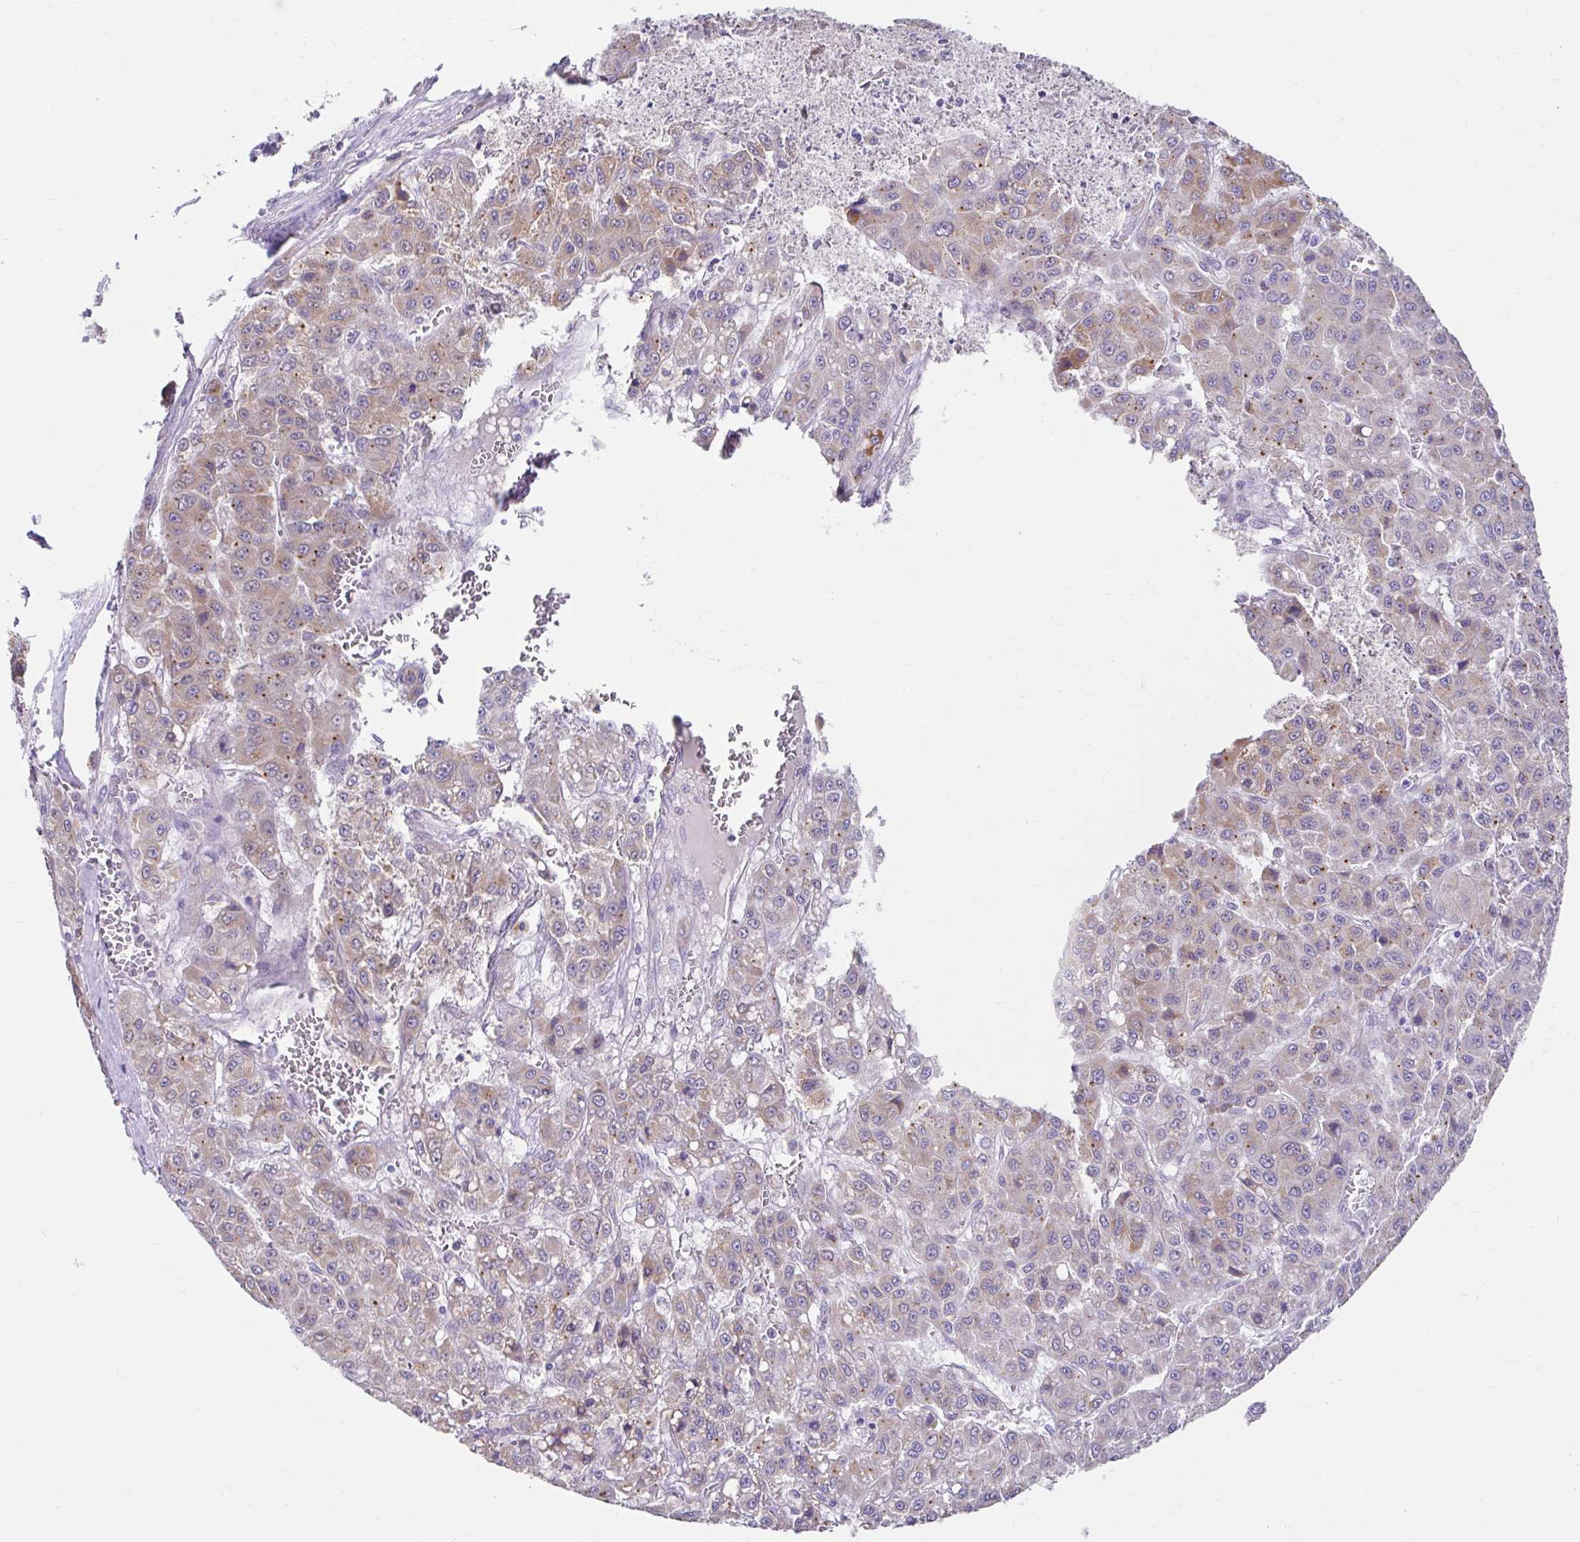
{"staining": {"intensity": "moderate", "quantity": ">75%", "location": "cytoplasmic/membranous"}, "tissue": "liver cancer", "cell_type": "Tumor cells", "image_type": "cancer", "snomed": [{"axis": "morphology", "description": "Carcinoma, Hepatocellular, NOS"}, {"axis": "topography", "description": "Liver"}], "caption": "An IHC histopathology image of tumor tissue is shown. Protein staining in brown labels moderate cytoplasmic/membranous positivity in liver cancer within tumor cells.", "gene": "NT5C1B", "patient": {"sex": "male", "age": 70}}